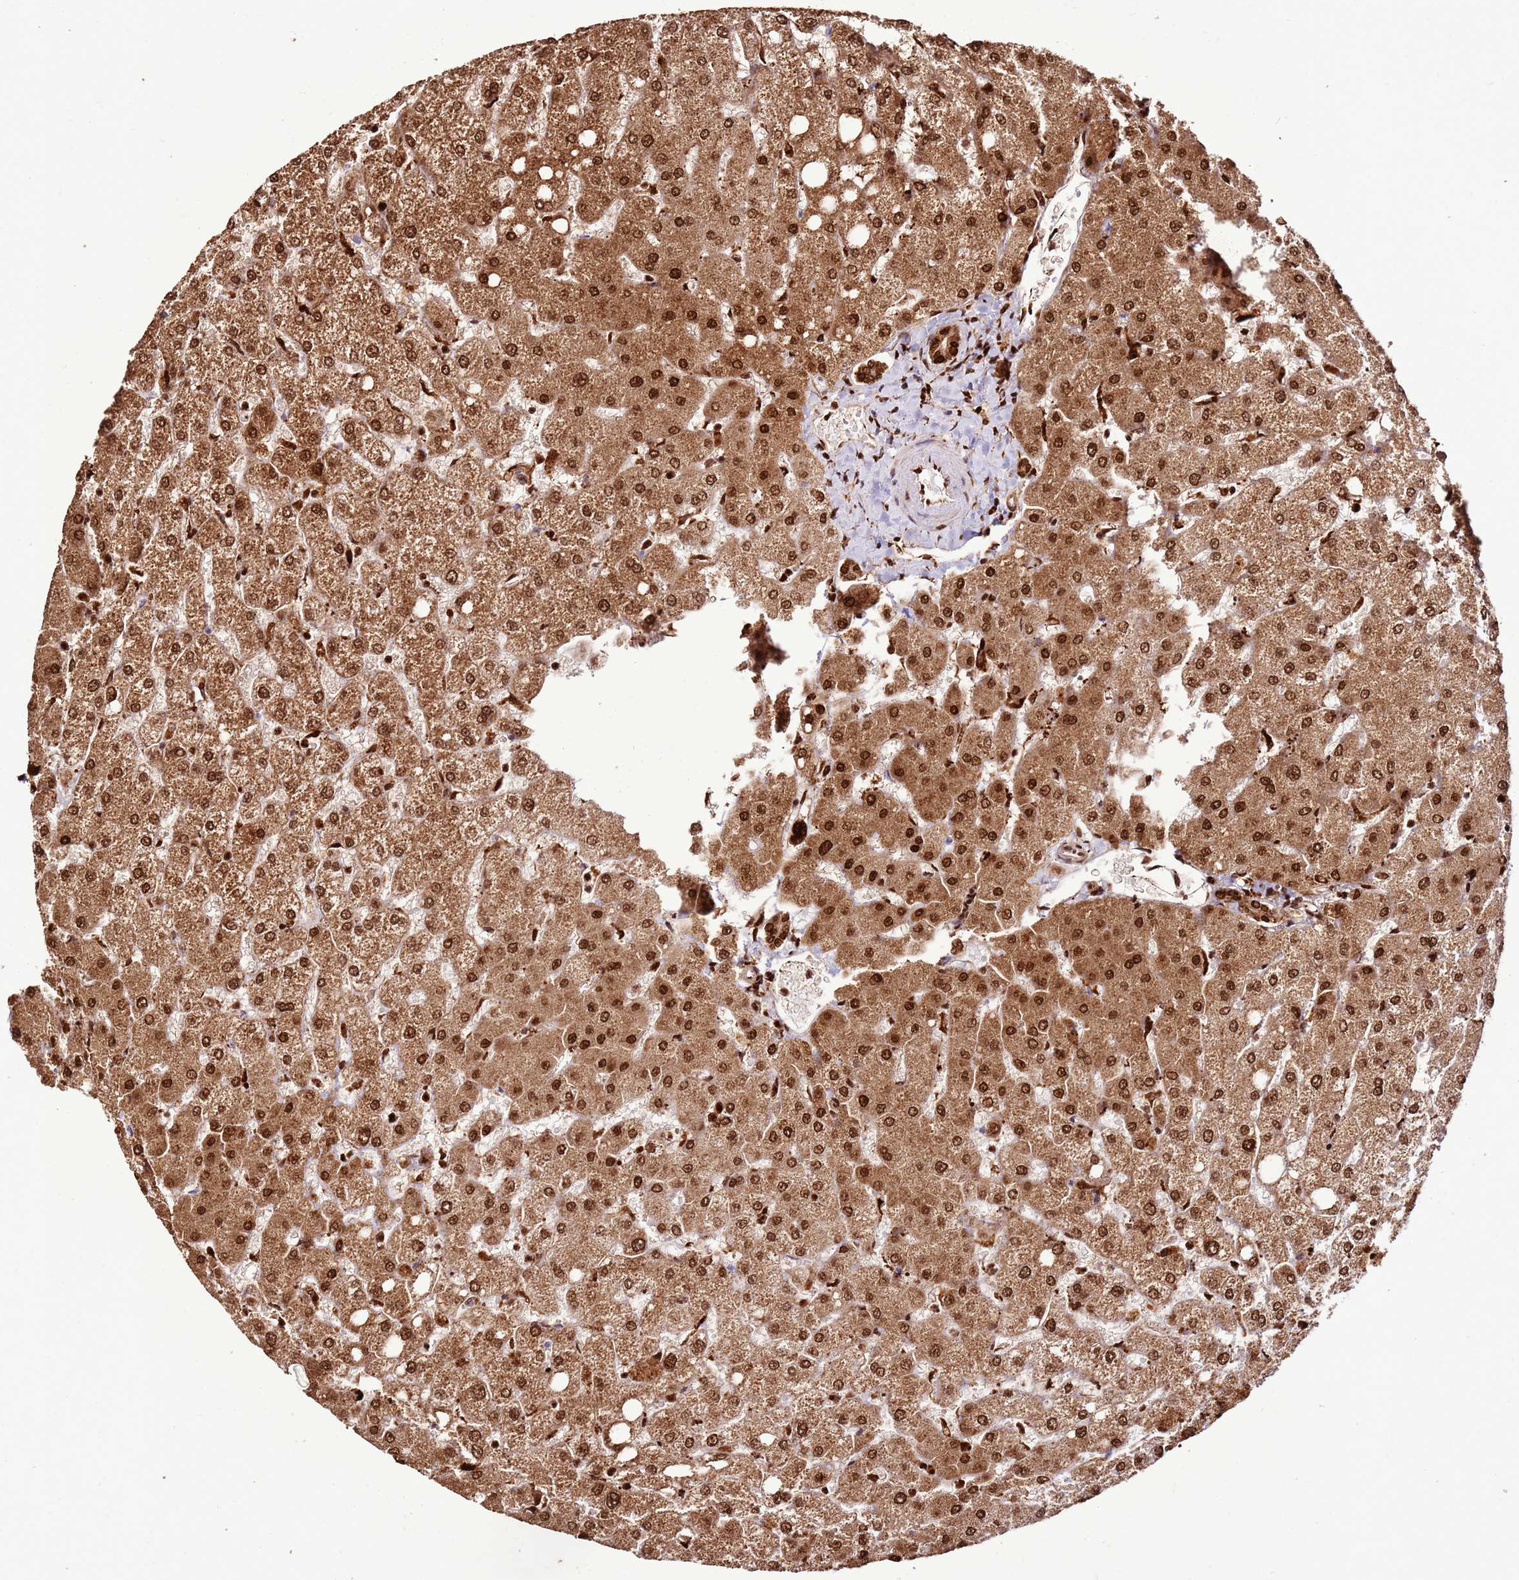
{"staining": {"intensity": "strong", "quantity": ">75%", "location": "cytoplasmic/membranous,nuclear"}, "tissue": "liver", "cell_type": "Cholangiocytes", "image_type": "normal", "snomed": [{"axis": "morphology", "description": "Normal tissue, NOS"}, {"axis": "topography", "description": "Liver"}], "caption": "Protein analysis of benign liver shows strong cytoplasmic/membranous,nuclear expression in about >75% of cholangiocytes. Using DAB (3,3'-diaminobenzidine) (brown) and hematoxylin (blue) stains, captured at high magnification using brightfield microscopy.", "gene": "HNRNPAB", "patient": {"sex": "female", "age": 54}}